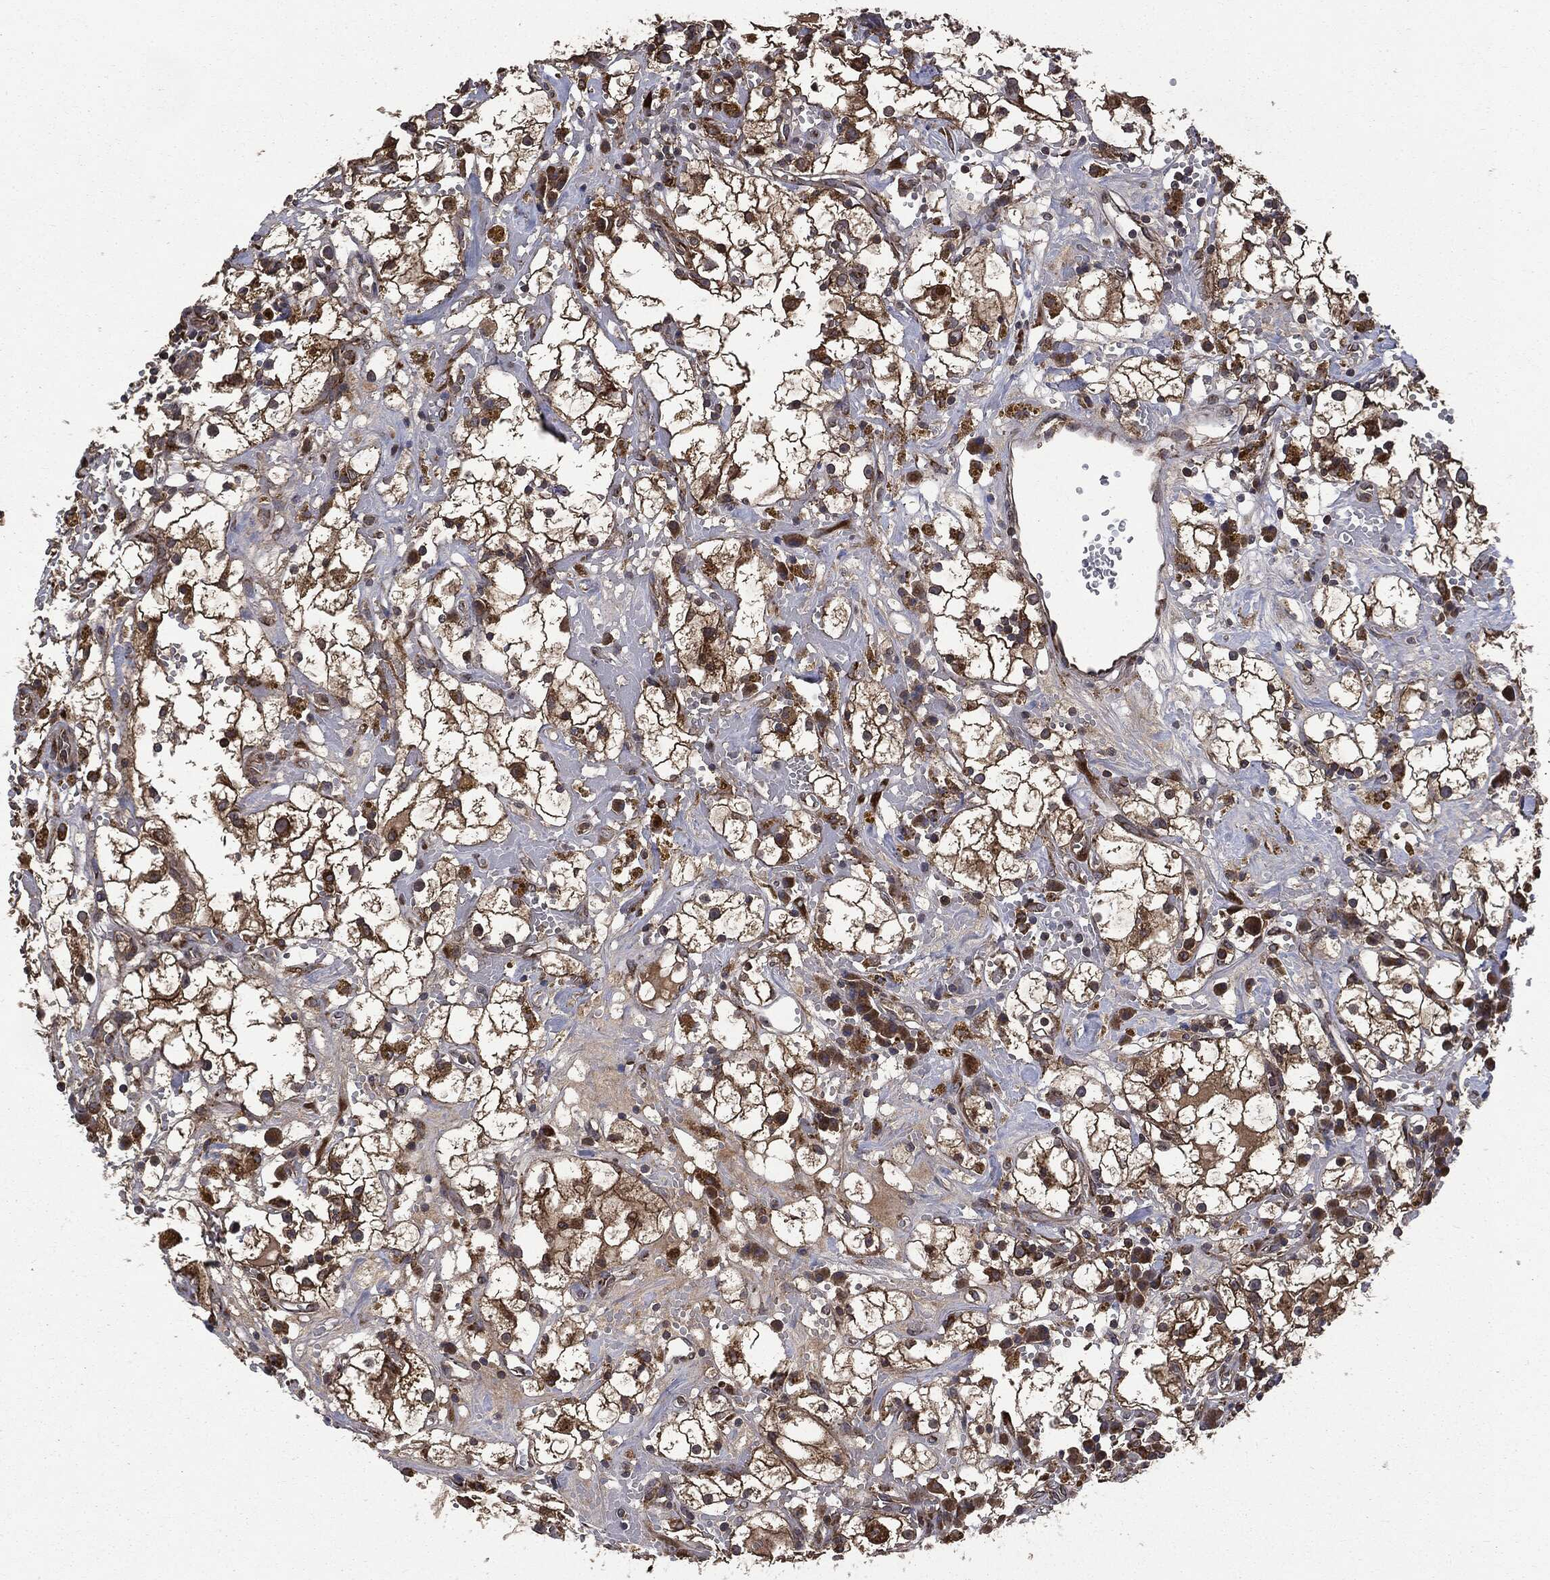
{"staining": {"intensity": "strong", "quantity": ">75%", "location": "cytoplasmic/membranous"}, "tissue": "renal cancer", "cell_type": "Tumor cells", "image_type": "cancer", "snomed": [{"axis": "morphology", "description": "Adenocarcinoma, NOS"}, {"axis": "topography", "description": "Kidney"}], "caption": "Adenocarcinoma (renal) stained with a brown dye demonstrates strong cytoplasmic/membranous positive expression in approximately >75% of tumor cells.", "gene": "PLOD3", "patient": {"sex": "male", "age": 56}}